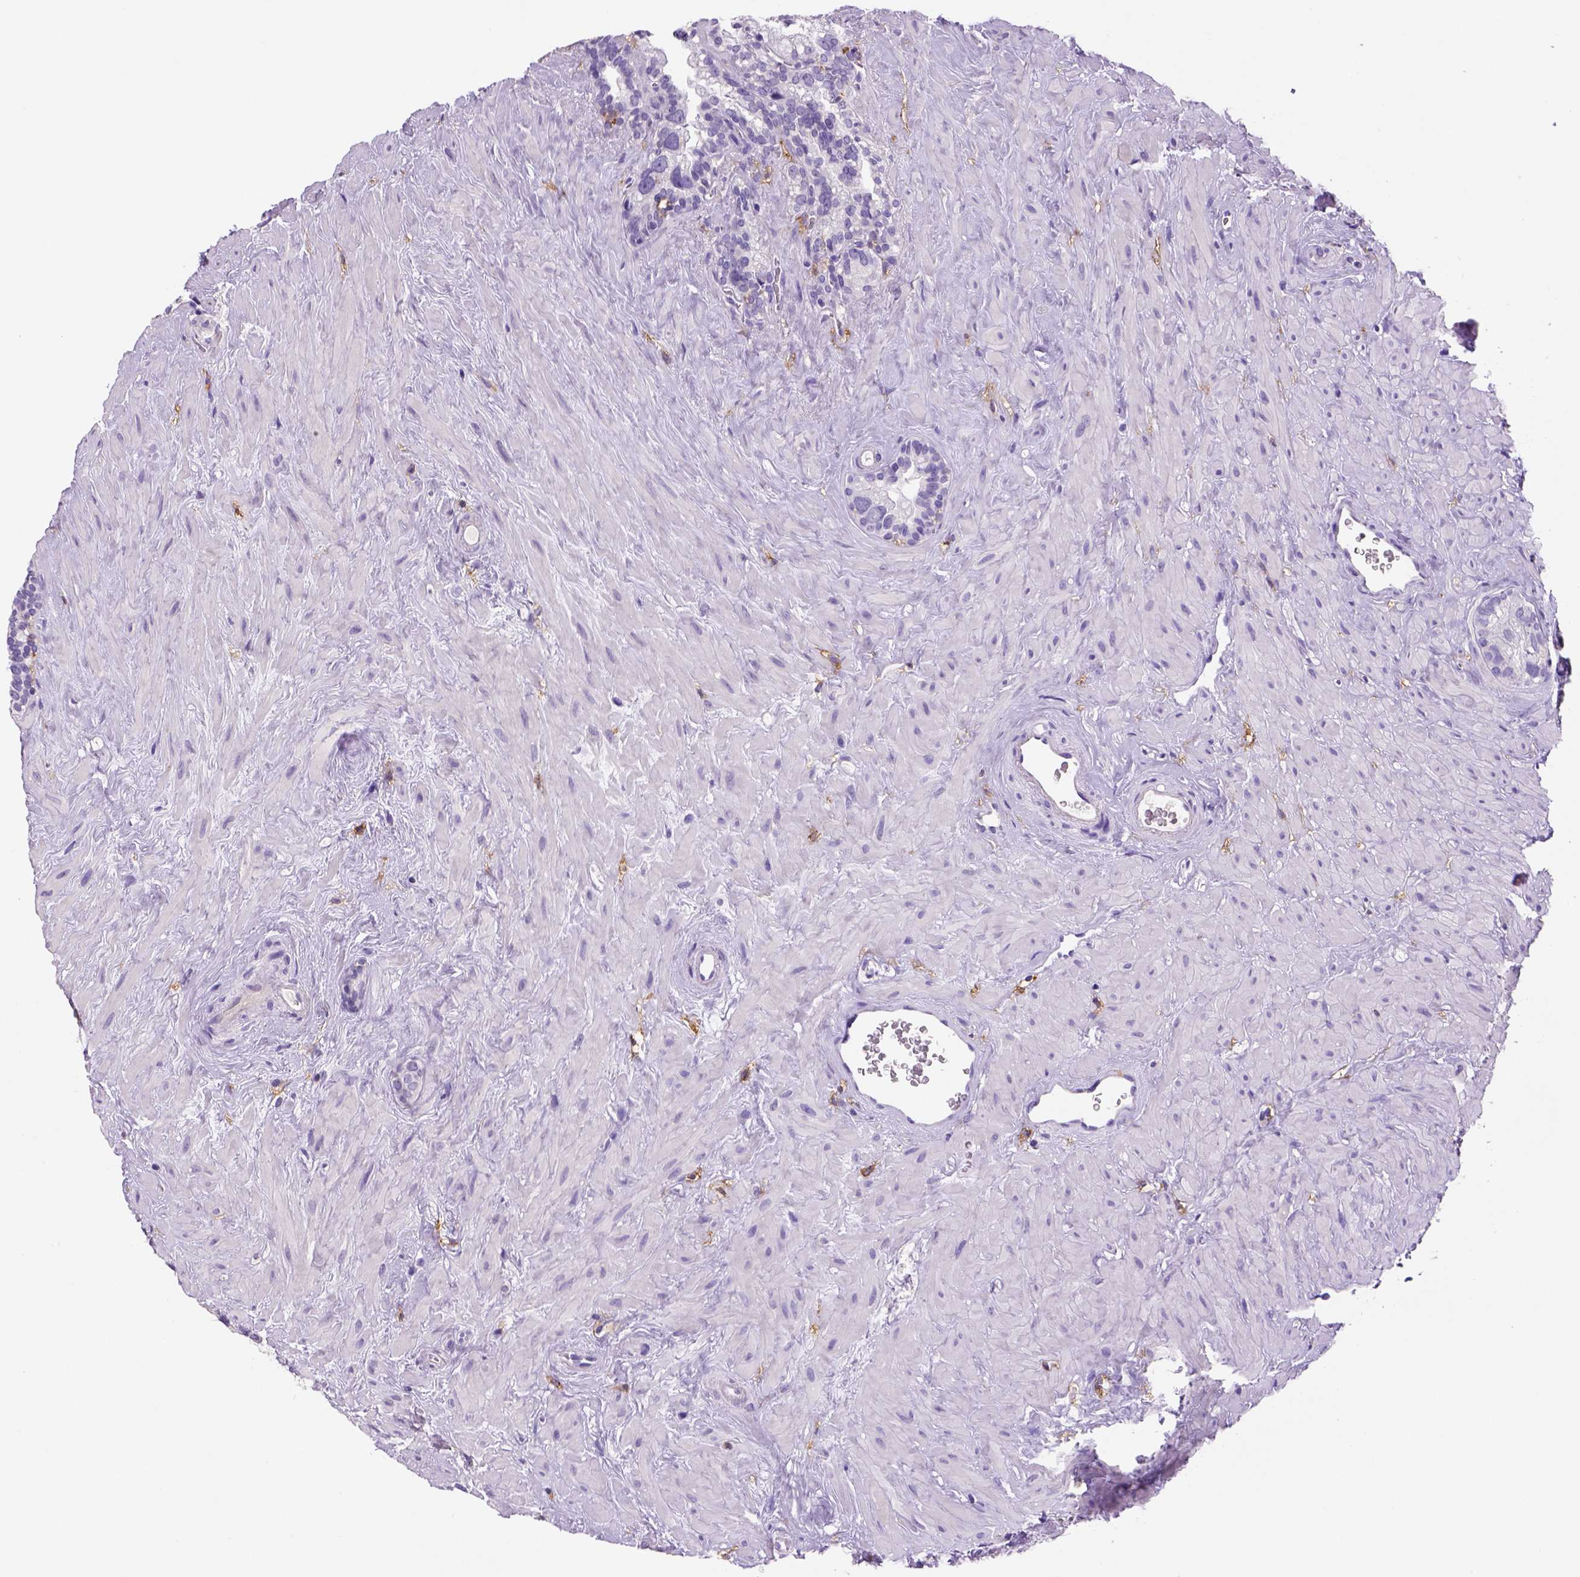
{"staining": {"intensity": "negative", "quantity": "none", "location": "none"}, "tissue": "seminal vesicle", "cell_type": "Glandular cells", "image_type": "normal", "snomed": [{"axis": "morphology", "description": "Normal tissue, NOS"}, {"axis": "topography", "description": "Seminal veicle"}], "caption": "This is a photomicrograph of immunohistochemistry (IHC) staining of benign seminal vesicle, which shows no positivity in glandular cells.", "gene": "CD14", "patient": {"sex": "male", "age": 71}}